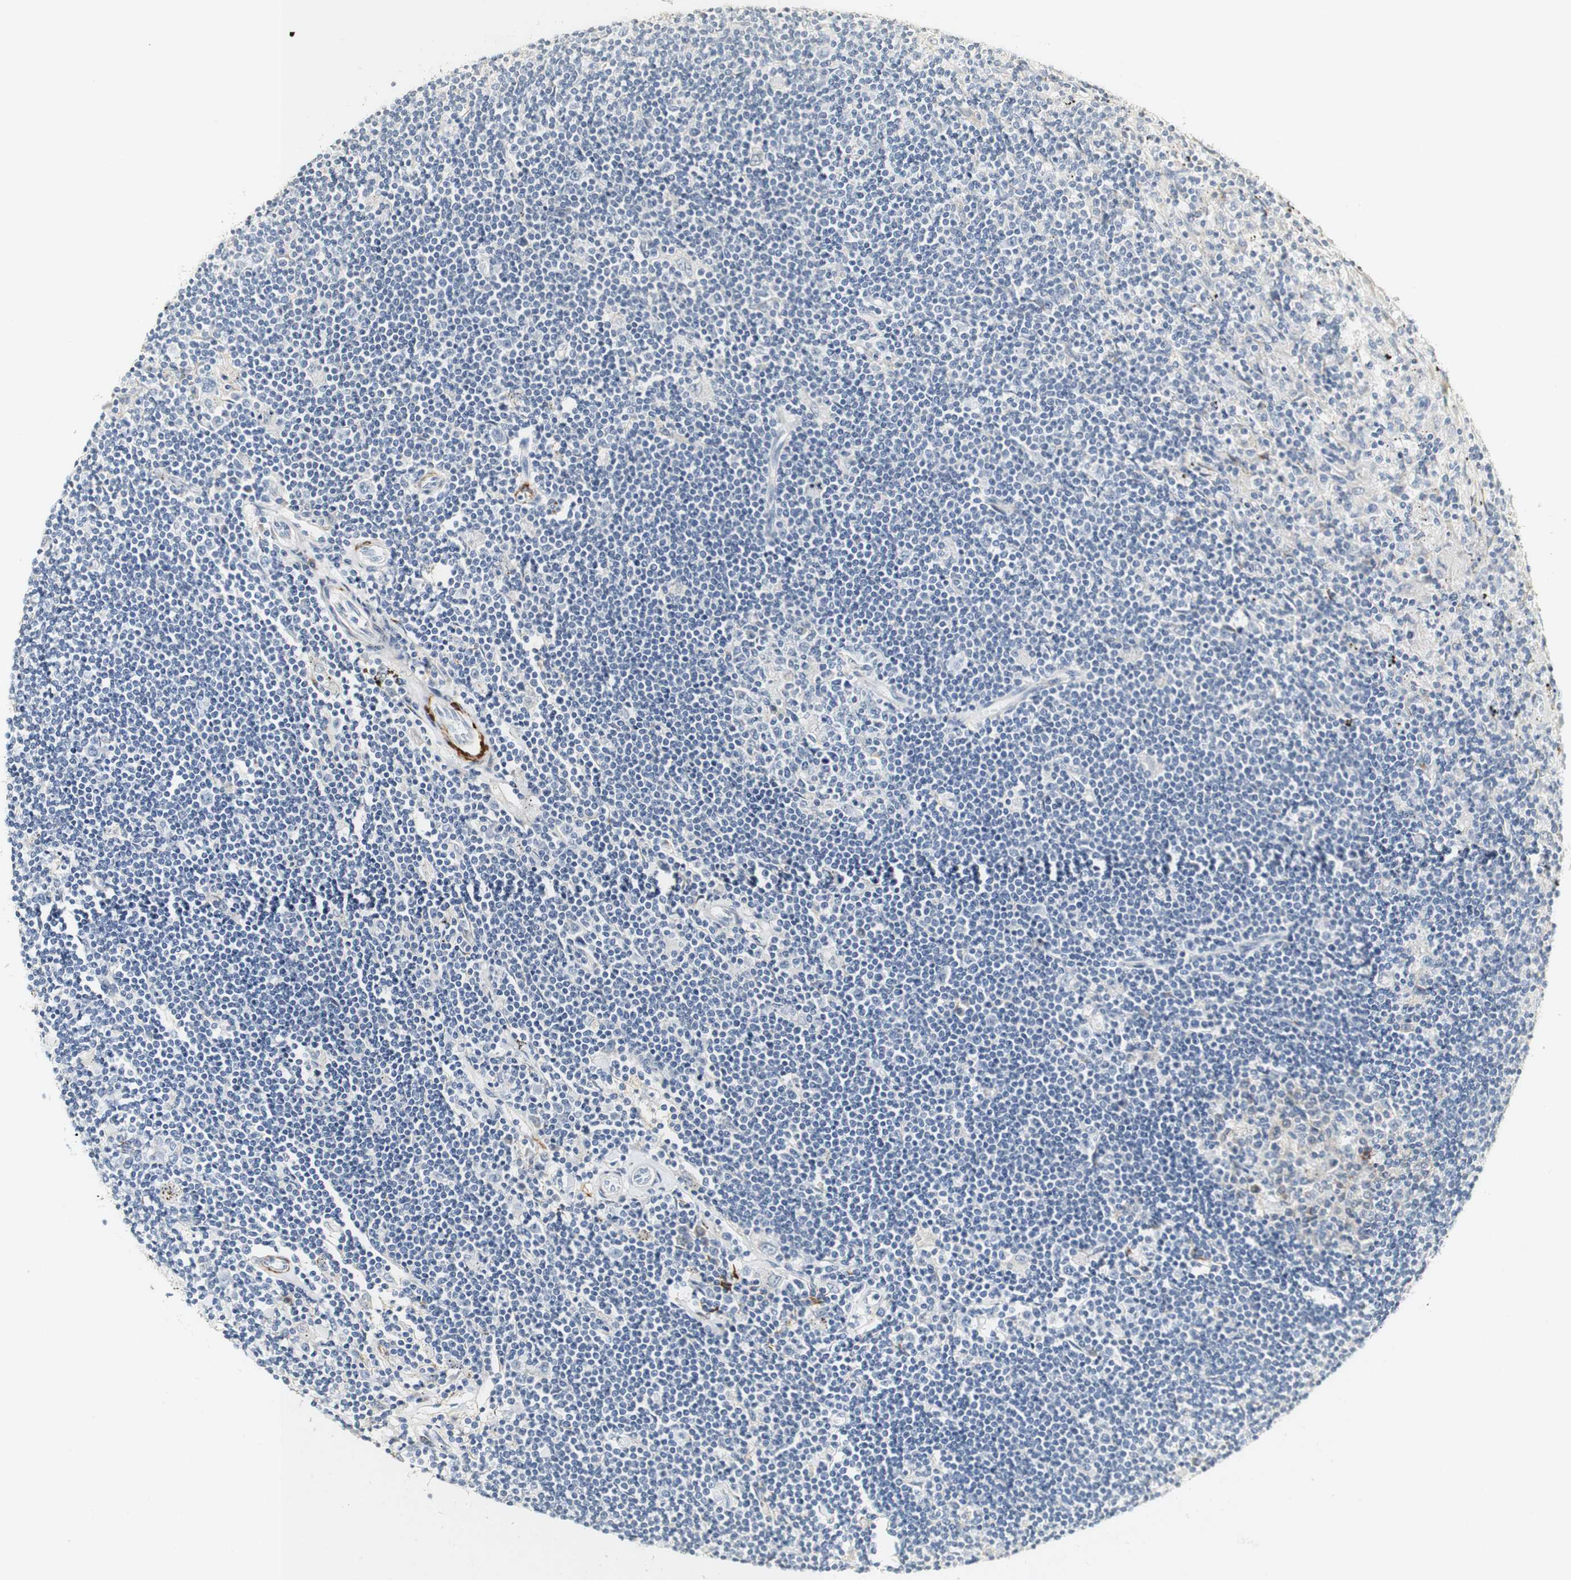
{"staining": {"intensity": "weak", "quantity": "<25%", "location": "cytoplasmic/membranous"}, "tissue": "lymphoma", "cell_type": "Tumor cells", "image_type": "cancer", "snomed": [{"axis": "morphology", "description": "Malignant lymphoma, non-Hodgkin's type, Low grade"}, {"axis": "topography", "description": "Spleen"}], "caption": "Immunohistochemical staining of human low-grade malignant lymphoma, non-Hodgkin's type exhibits no significant staining in tumor cells.", "gene": "FMO3", "patient": {"sex": "male", "age": 76}}